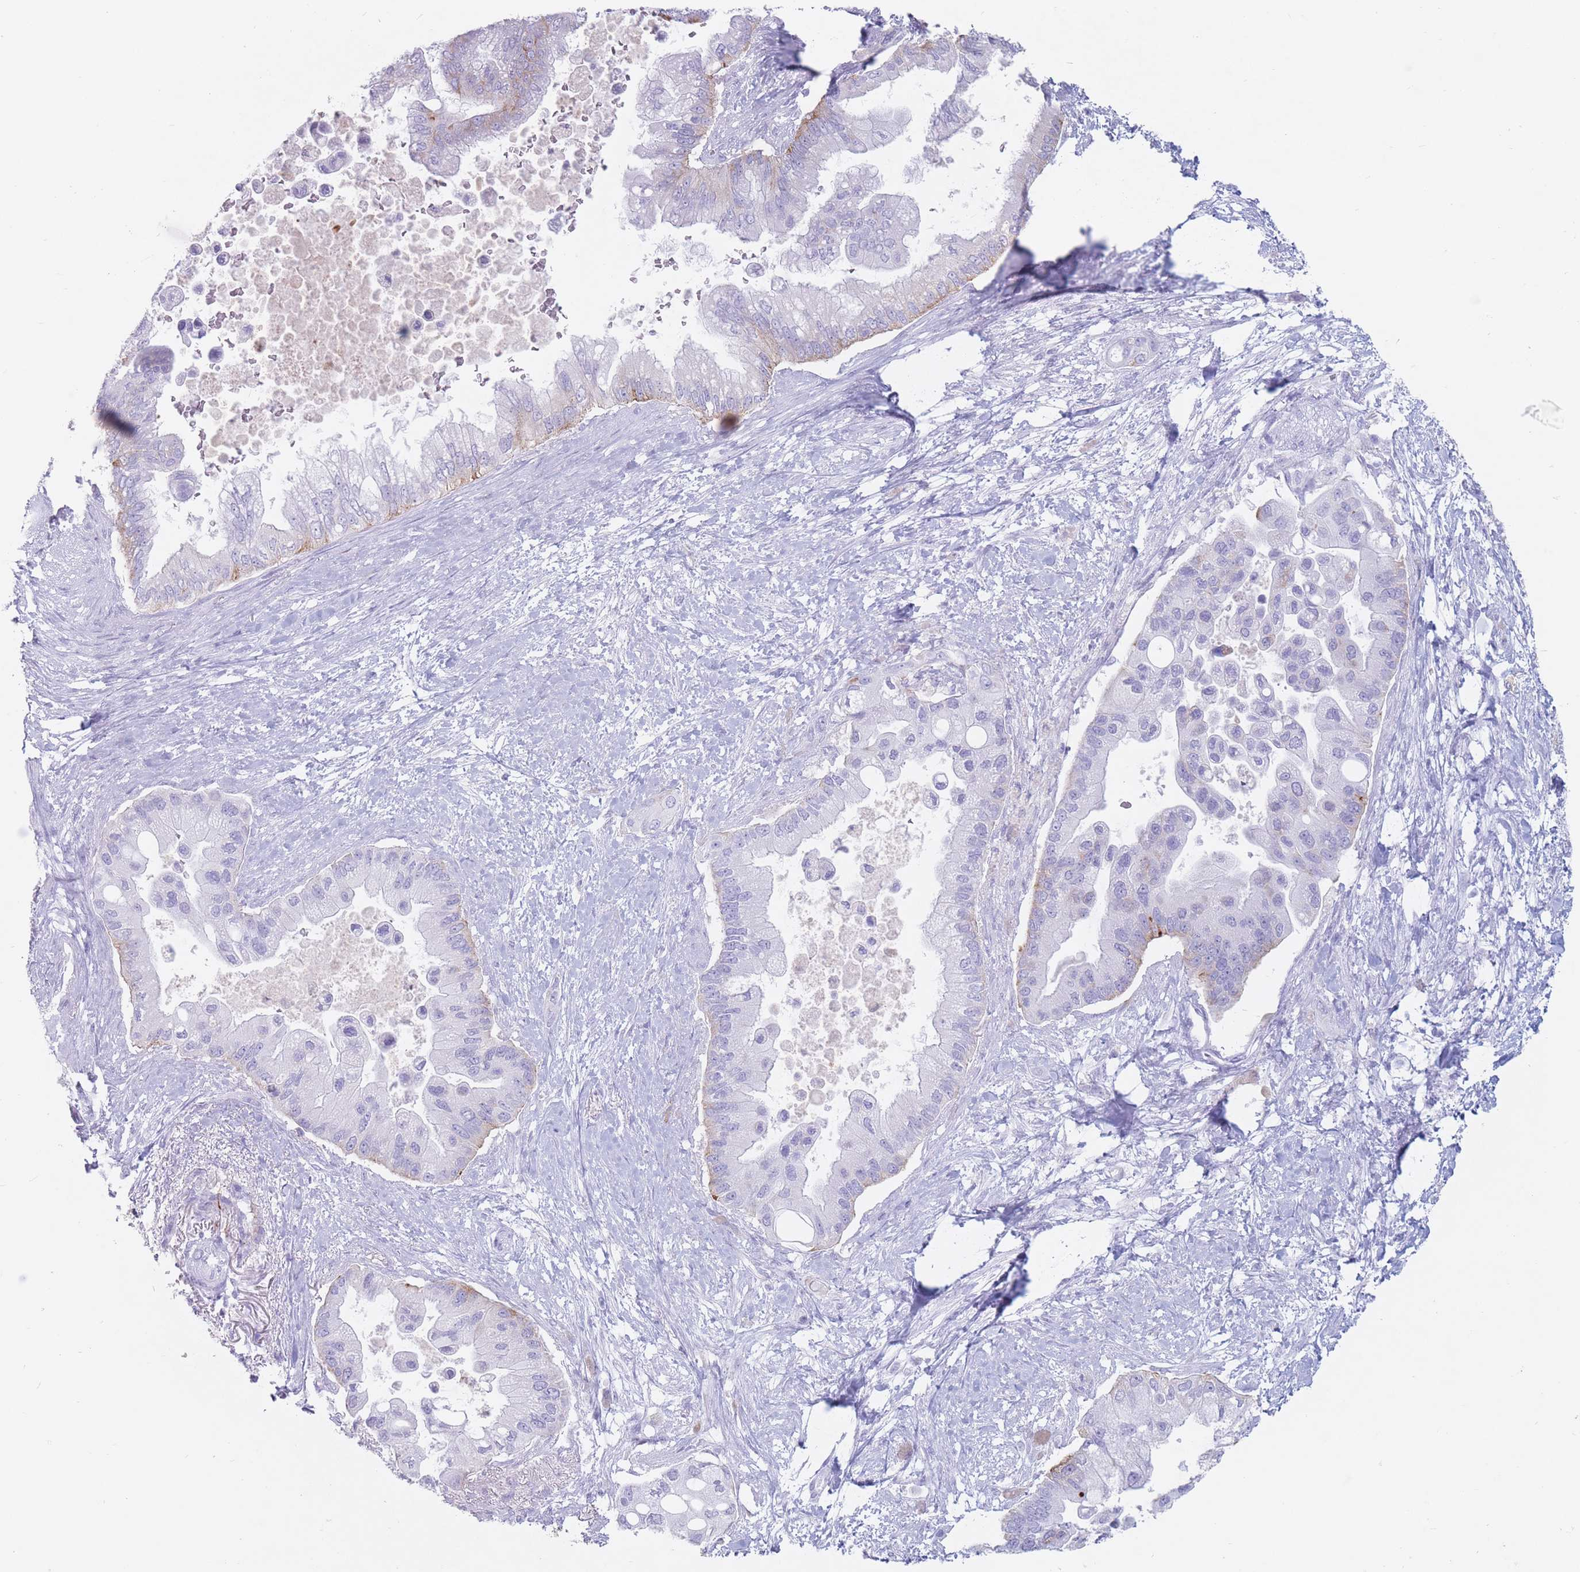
{"staining": {"intensity": "weak", "quantity": "<25%", "location": "cytoplasmic/membranous"}, "tissue": "pancreatic cancer", "cell_type": "Tumor cells", "image_type": "cancer", "snomed": [{"axis": "morphology", "description": "Adenocarcinoma, NOS"}, {"axis": "topography", "description": "Pancreas"}], "caption": "IHC photomicrograph of neoplastic tissue: human pancreatic cancer stained with DAB (3,3'-diaminobenzidine) shows no significant protein staining in tumor cells.", "gene": "ST3GAL5", "patient": {"sex": "male", "age": 57}}